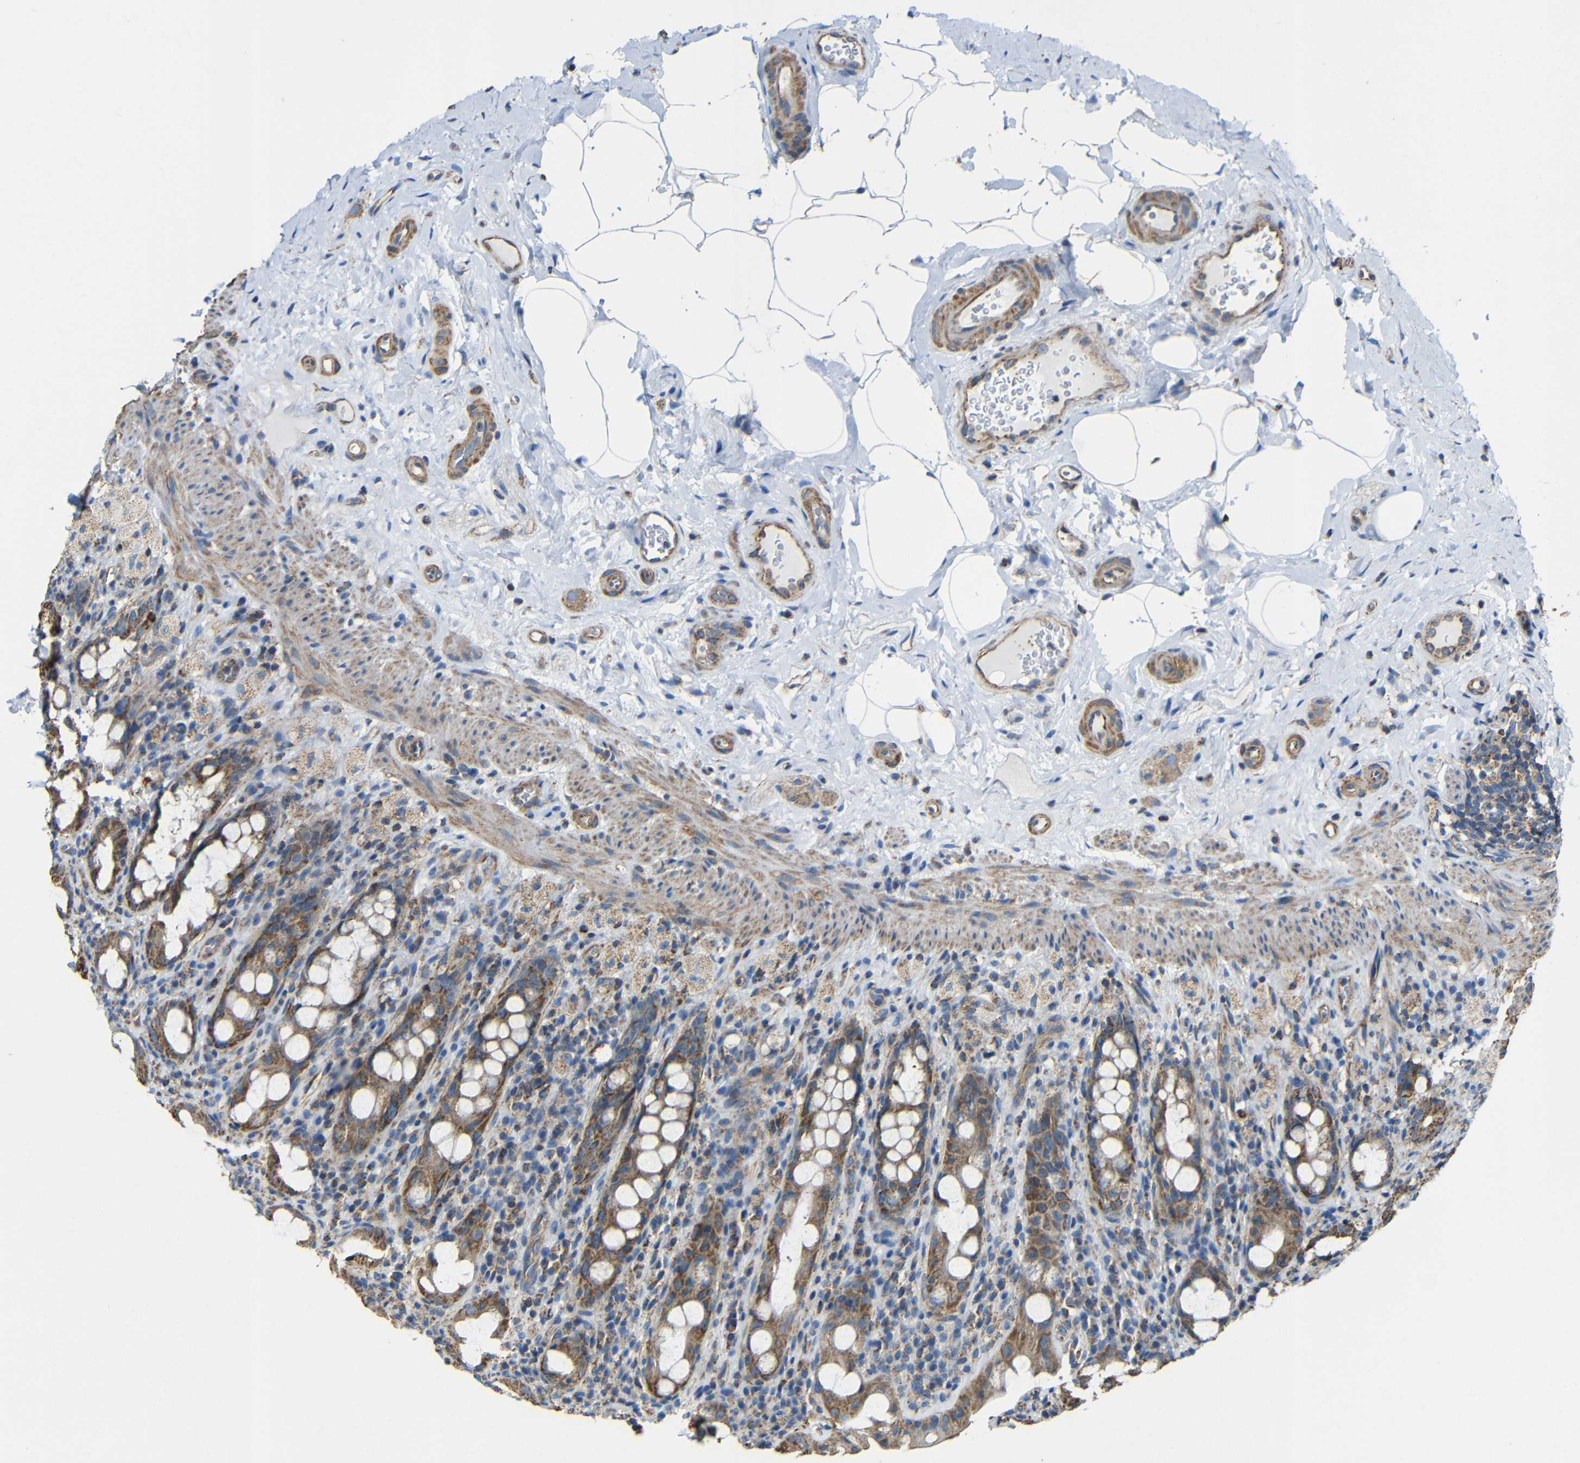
{"staining": {"intensity": "moderate", "quantity": ">75%", "location": "cytoplasmic/membranous"}, "tissue": "rectum", "cell_type": "Glandular cells", "image_type": "normal", "snomed": [{"axis": "morphology", "description": "Normal tissue, NOS"}, {"axis": "topography", "description": "Rectum"}], "caption": "Protein expression by immunohistochemistry demonstrates moderate cytoplasmic/membranous staining in approximately >75% of glandular cells in normal rectum.", "gene": "INTS6L", "patient": {"sex": "male", "age": 44}}